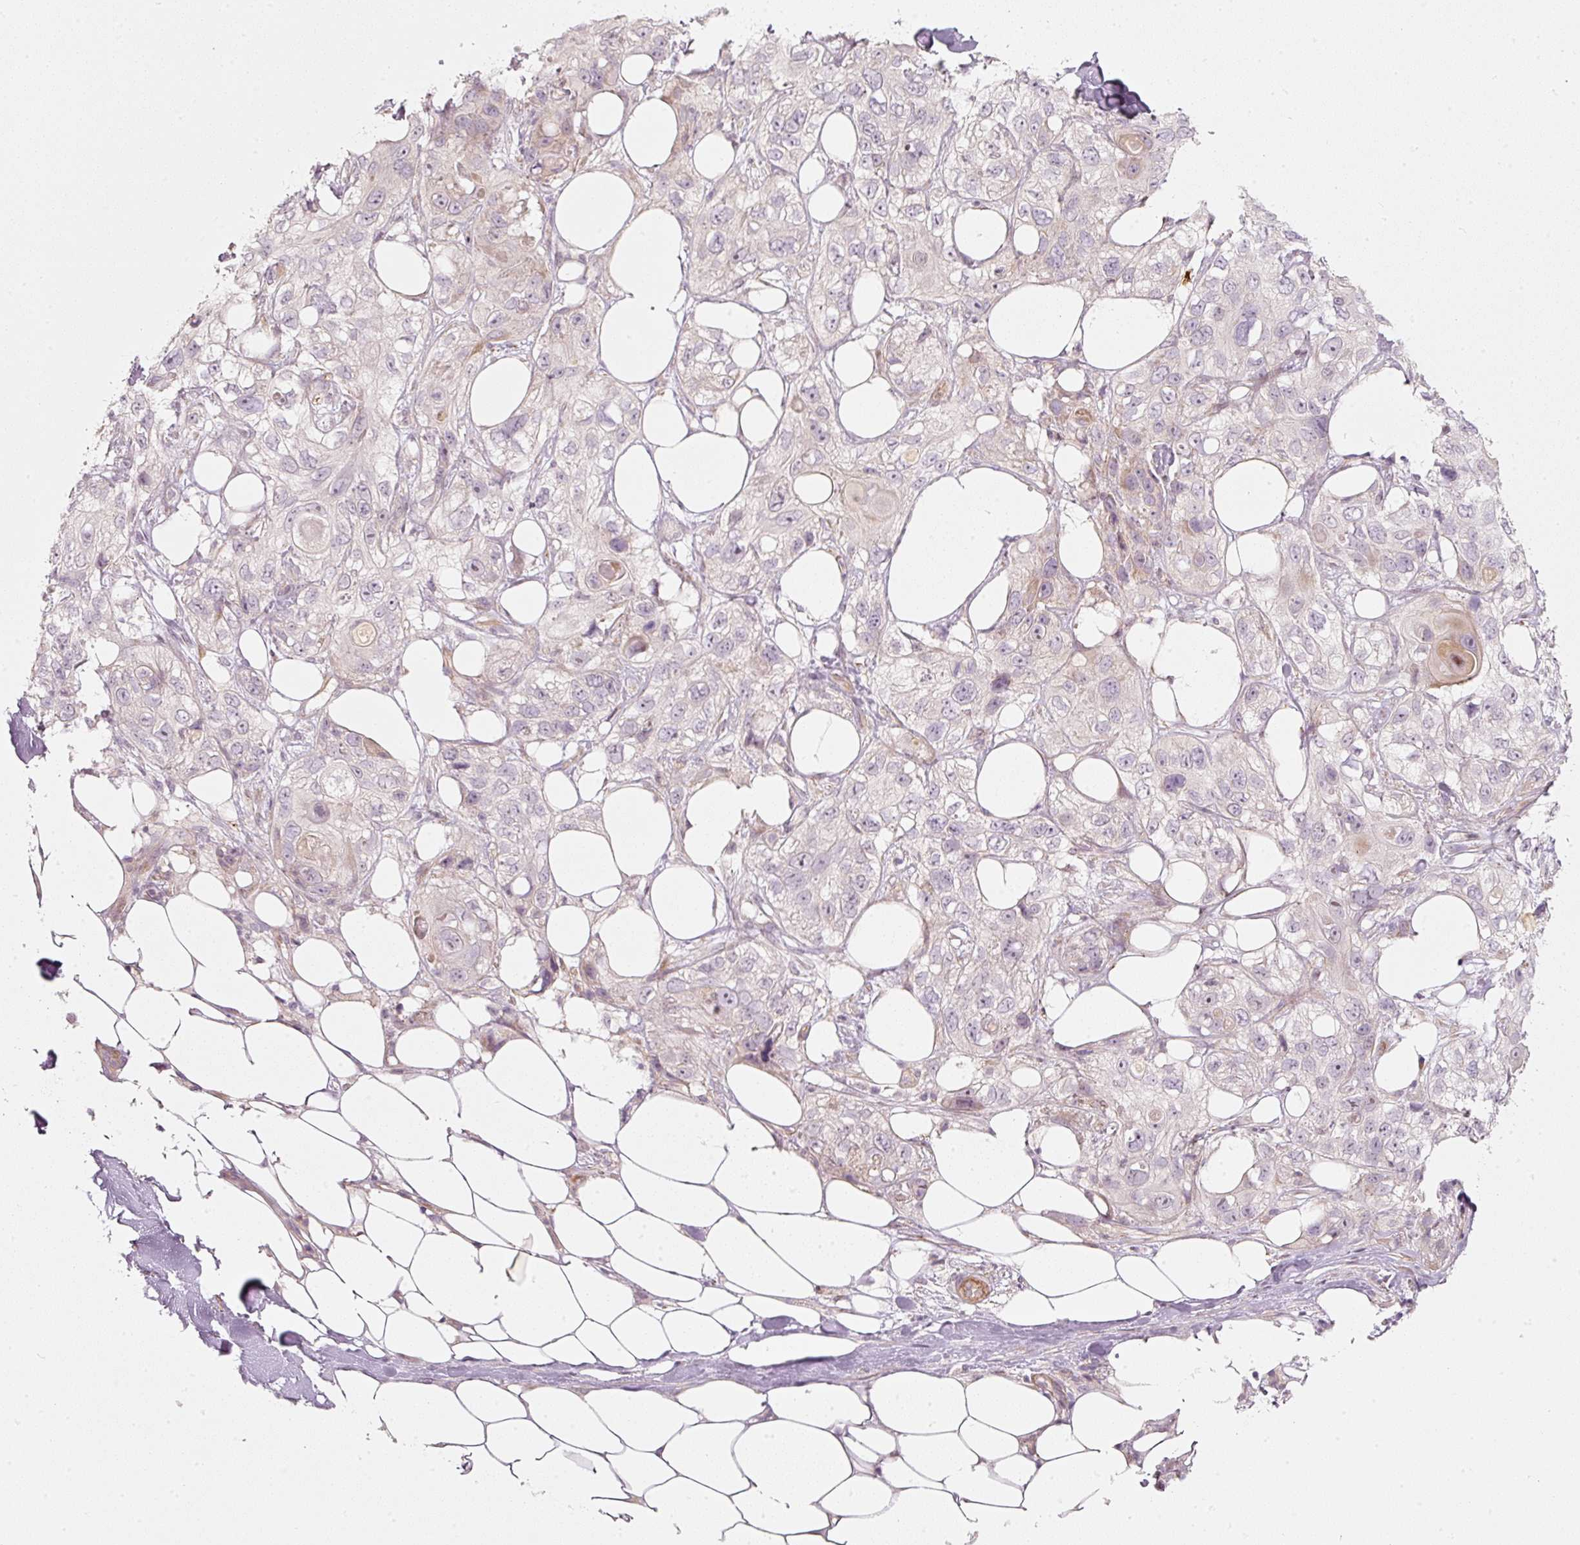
{"staining": {"intensity": "negative", "quantity": "none", "location": "none"}, "tissue": "skin cancer", "cell_type": "Tumor cells", "image_type": "cancer", "snomed": [{"axis": "morphology", "description": "Normal tissue, NOS"}, {"axis": "morphology", "description": "Squamous cell carcinoma, NOS"}, {"axis": "topography", "description": "Skin"}], "caption": "Image shows no significant protein expression in tumor cells of squamous cell carcinoma (skin).", "gene": "KCNQ1", "patient": {"sex": "male", "age": 72}}